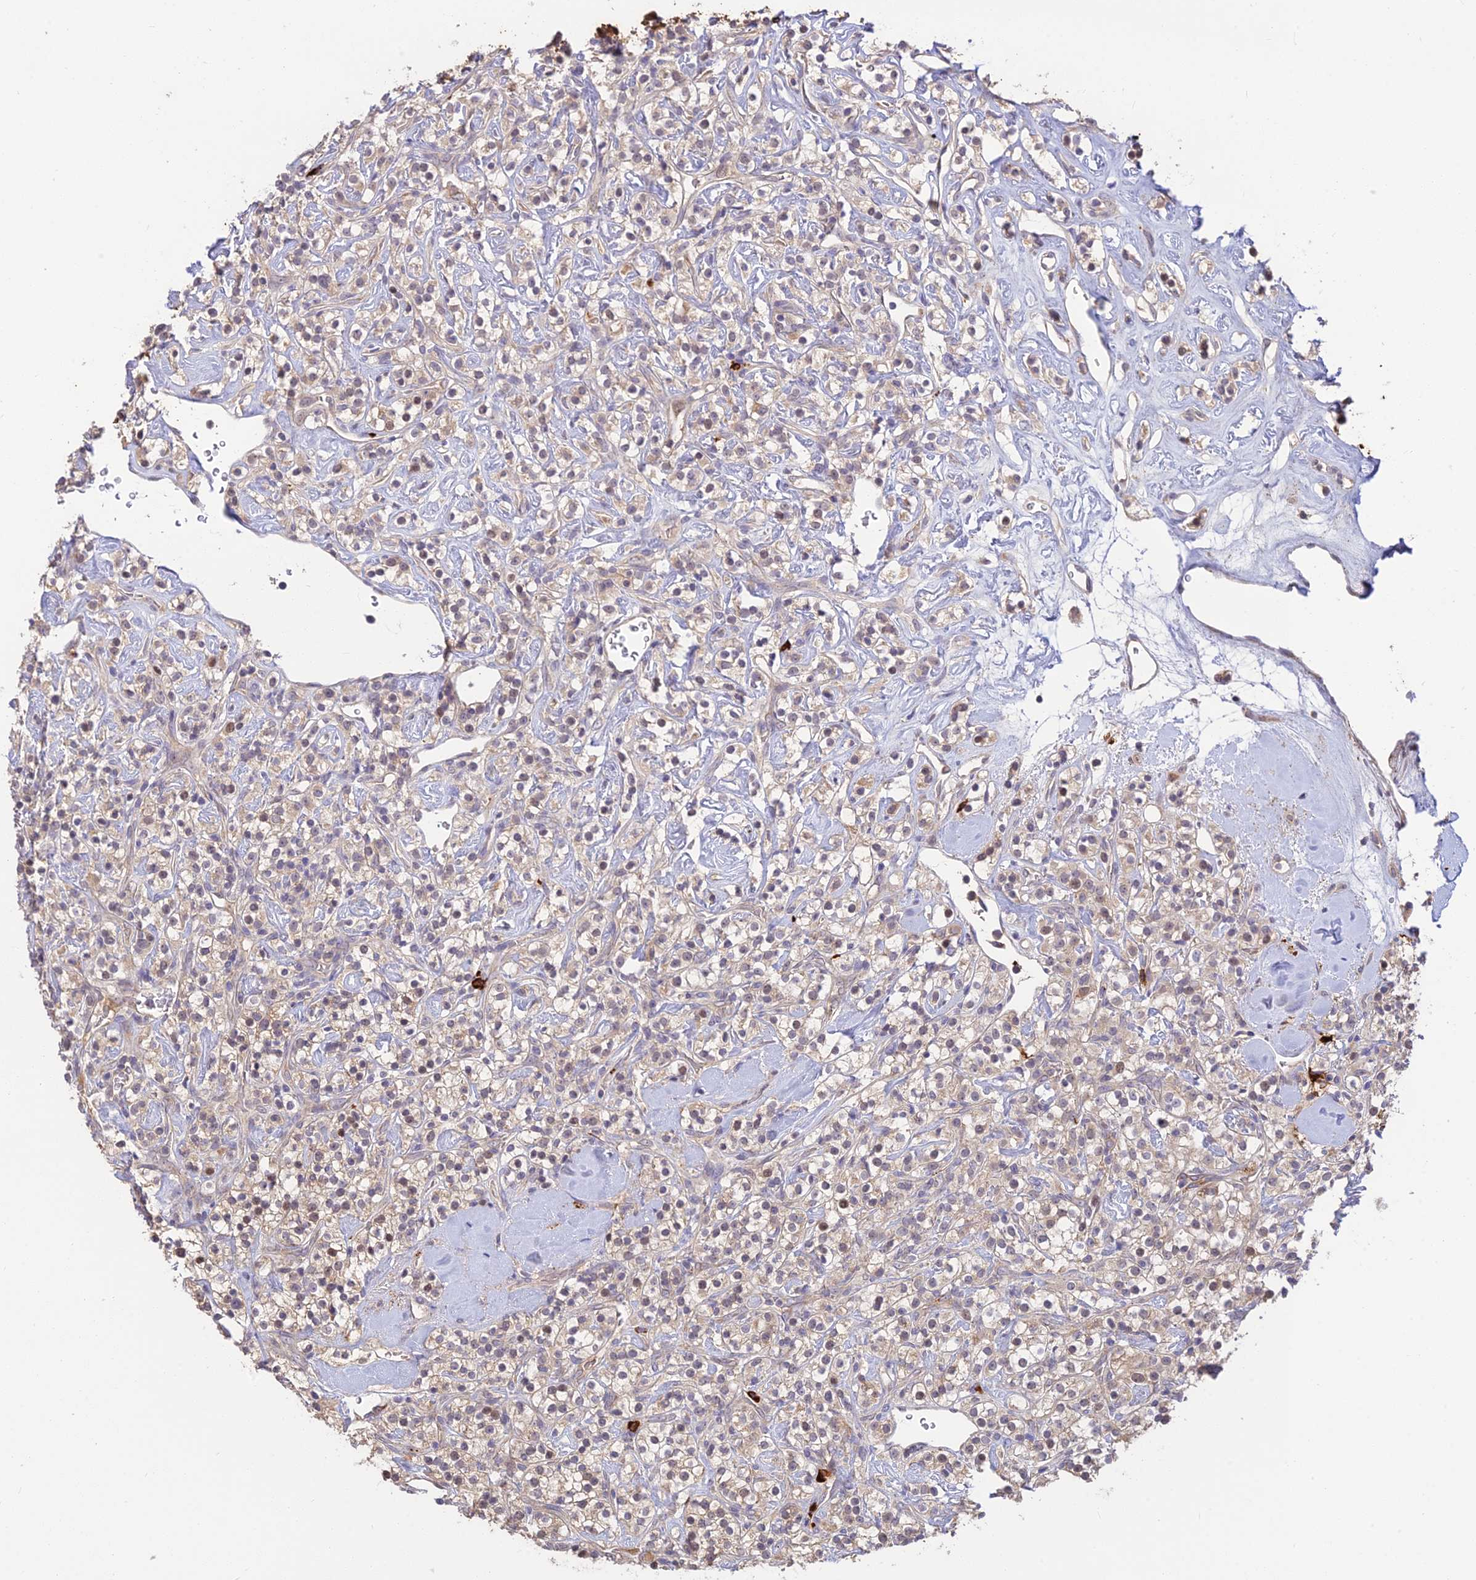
{"staining": {"intensity": "negative", "quantity": "none", "location": "none"}, "tissue": "renal cancer", "cell_type": "Tumor cells", "image_type": "cancer", "snomed": [{"axis": "morphology", "description": "Adenocarcinoma, NOS"}, {"axis": "topography", "description": "Kidney"}], "caption": "There is no significant staining in tumor cells of adenocarcinoma (renal).", "gene": "ASPDH", "patient": {"sex": "male", "age": 77}}